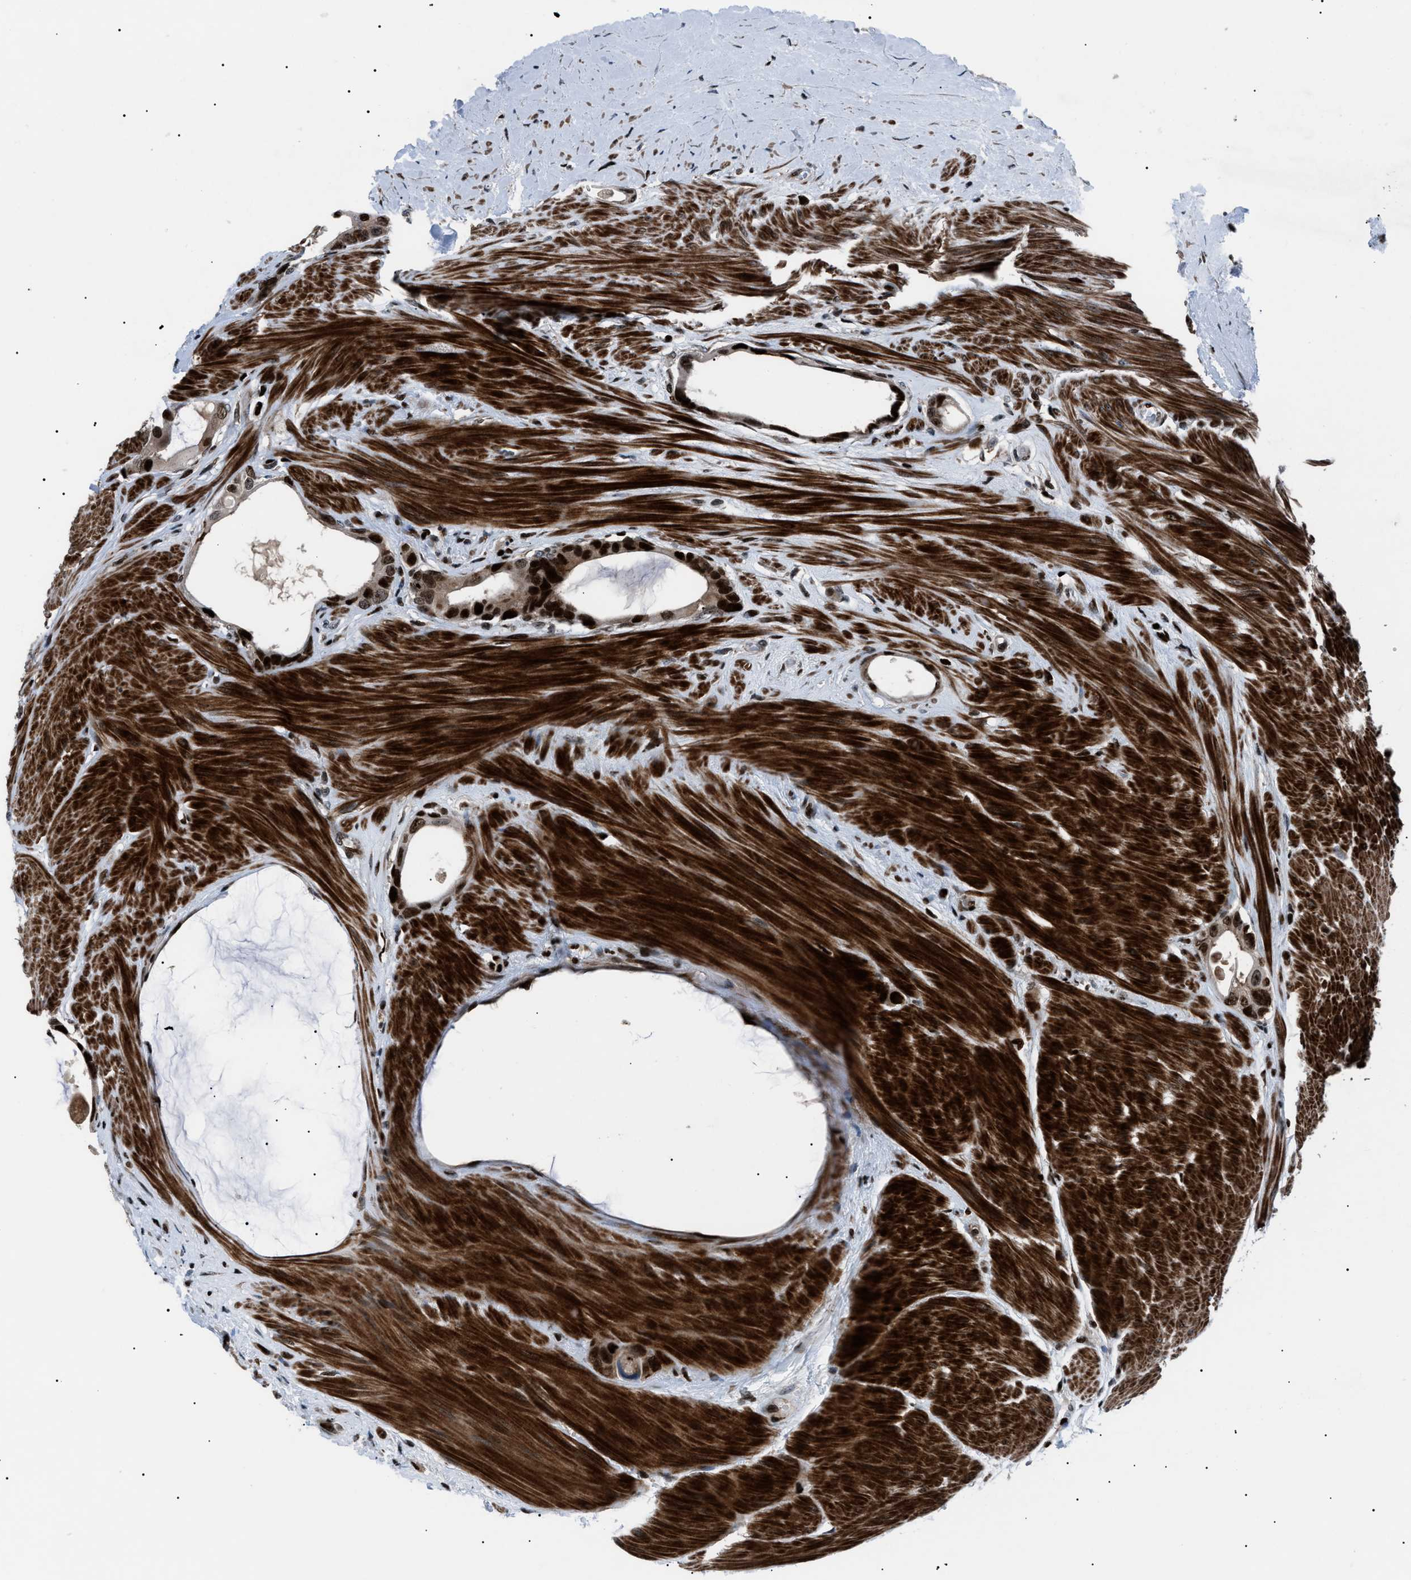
{"staining": {"intensity": "strong", "quantity": ">75%", "location": "nuclear"}, "tissue": "colorectal cancer", "cell_type": "Tumor cells", "image_type": "cancer", "snomed": [{"axis": "morphology", "description": "Adenocarcinoma, NOS"}, {"axis": "topography", "description": "Rectum"}], "caption": "Human colorectal cancer stained with a brown dye demonstrates strong nuclear positive positivity in approximately >75% of tumor cells.", "gene": "PRKX", "patient": {"sex": "male", "age": 51}}